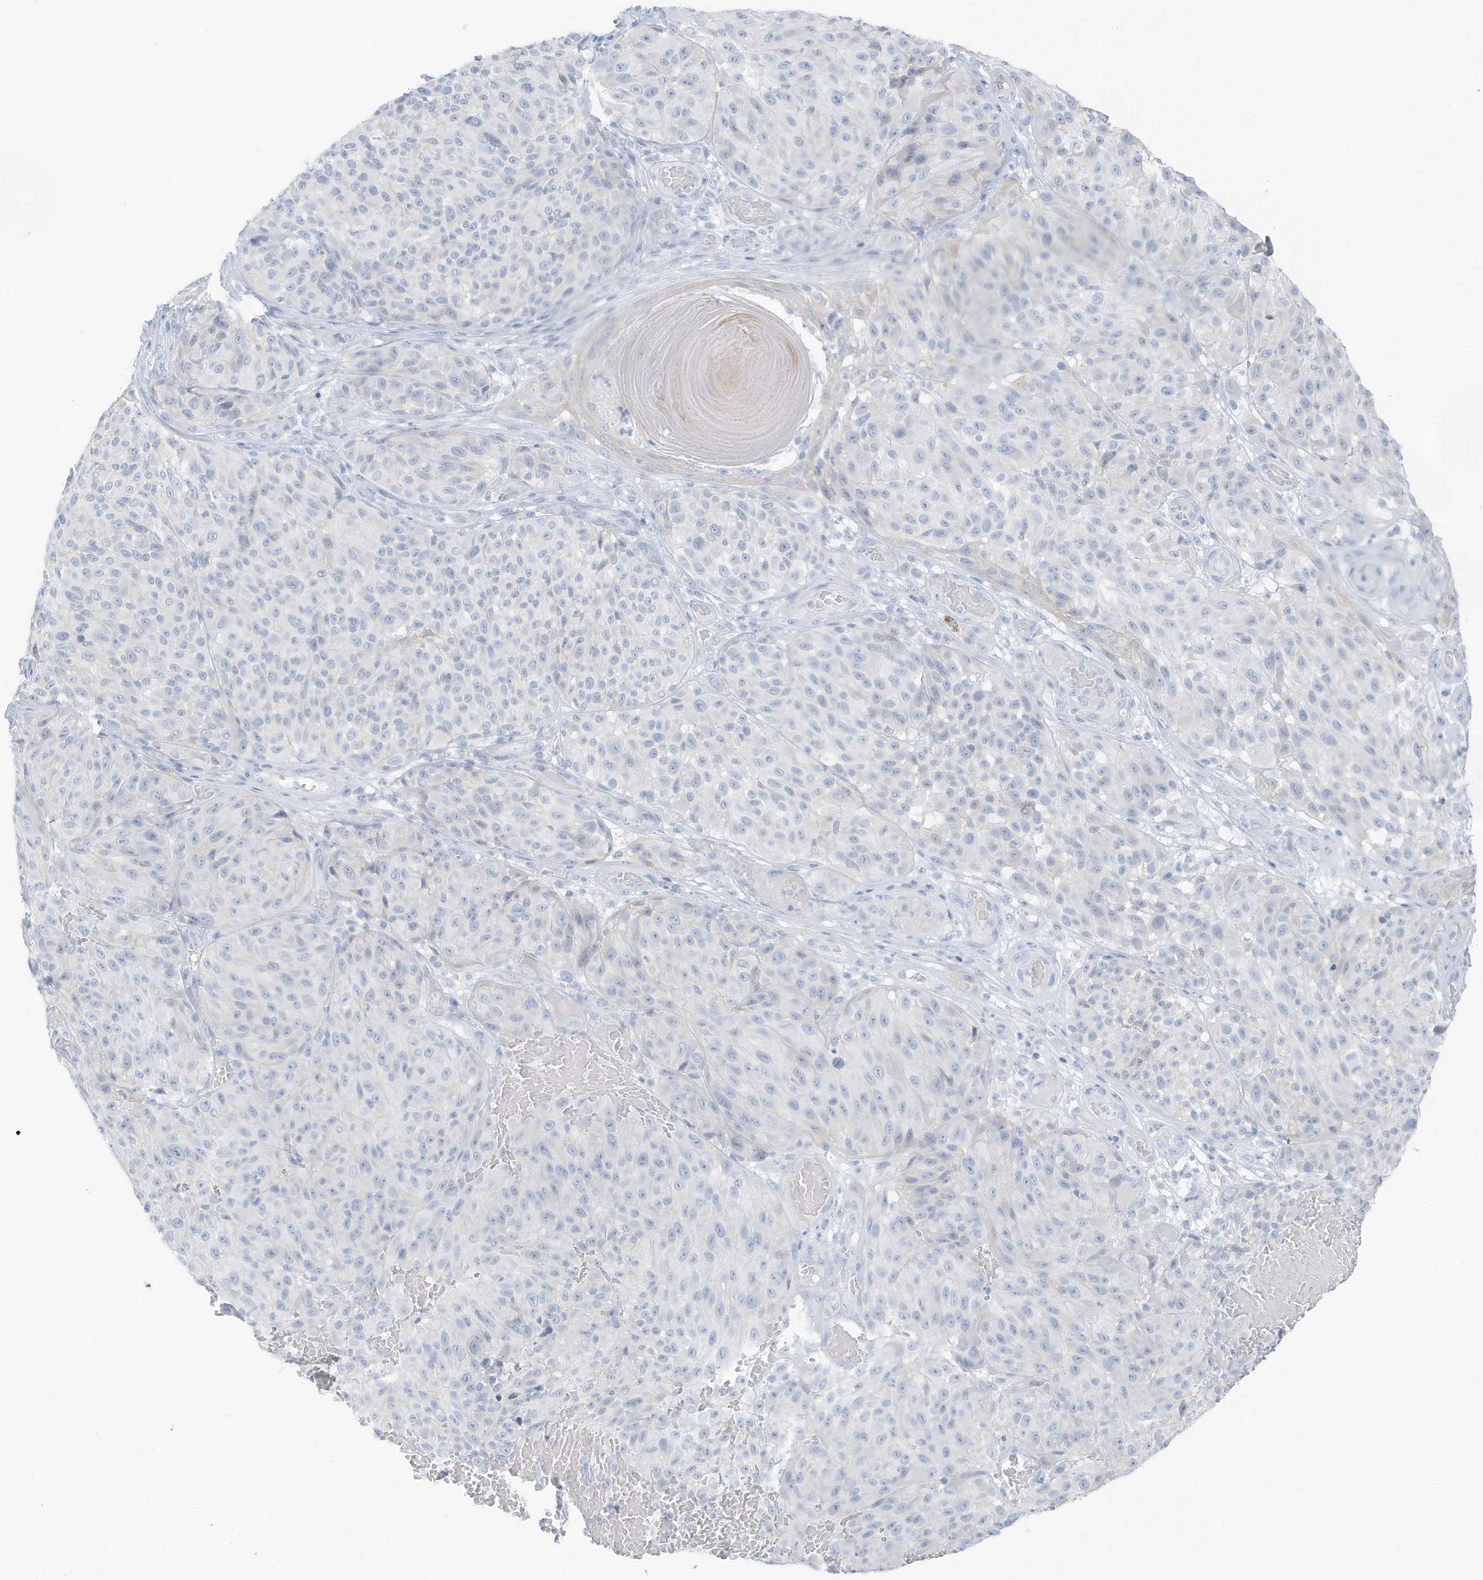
{"staining": {"intensity": "negative", "quantity": "none", "location": "none"}, "tissue": "melanoma", "cell_type": "Tumor cells", "image_type": "cancer", "snomed": [{"axis": "morphology", "description": "Malignant melanoma, NOS"}, {"axis": "topography", "description": "Skin"}], "caption": "Immunohistochemical staining of human melanoma reveals no significant positivity in tumor cells. Brightfield microscopy of IHC stained with DAB (brown) and hematoxylin (blue), captured at high magnification.", "gene": "ZFP64", "patient": {"sex": "male", "age": 83}}